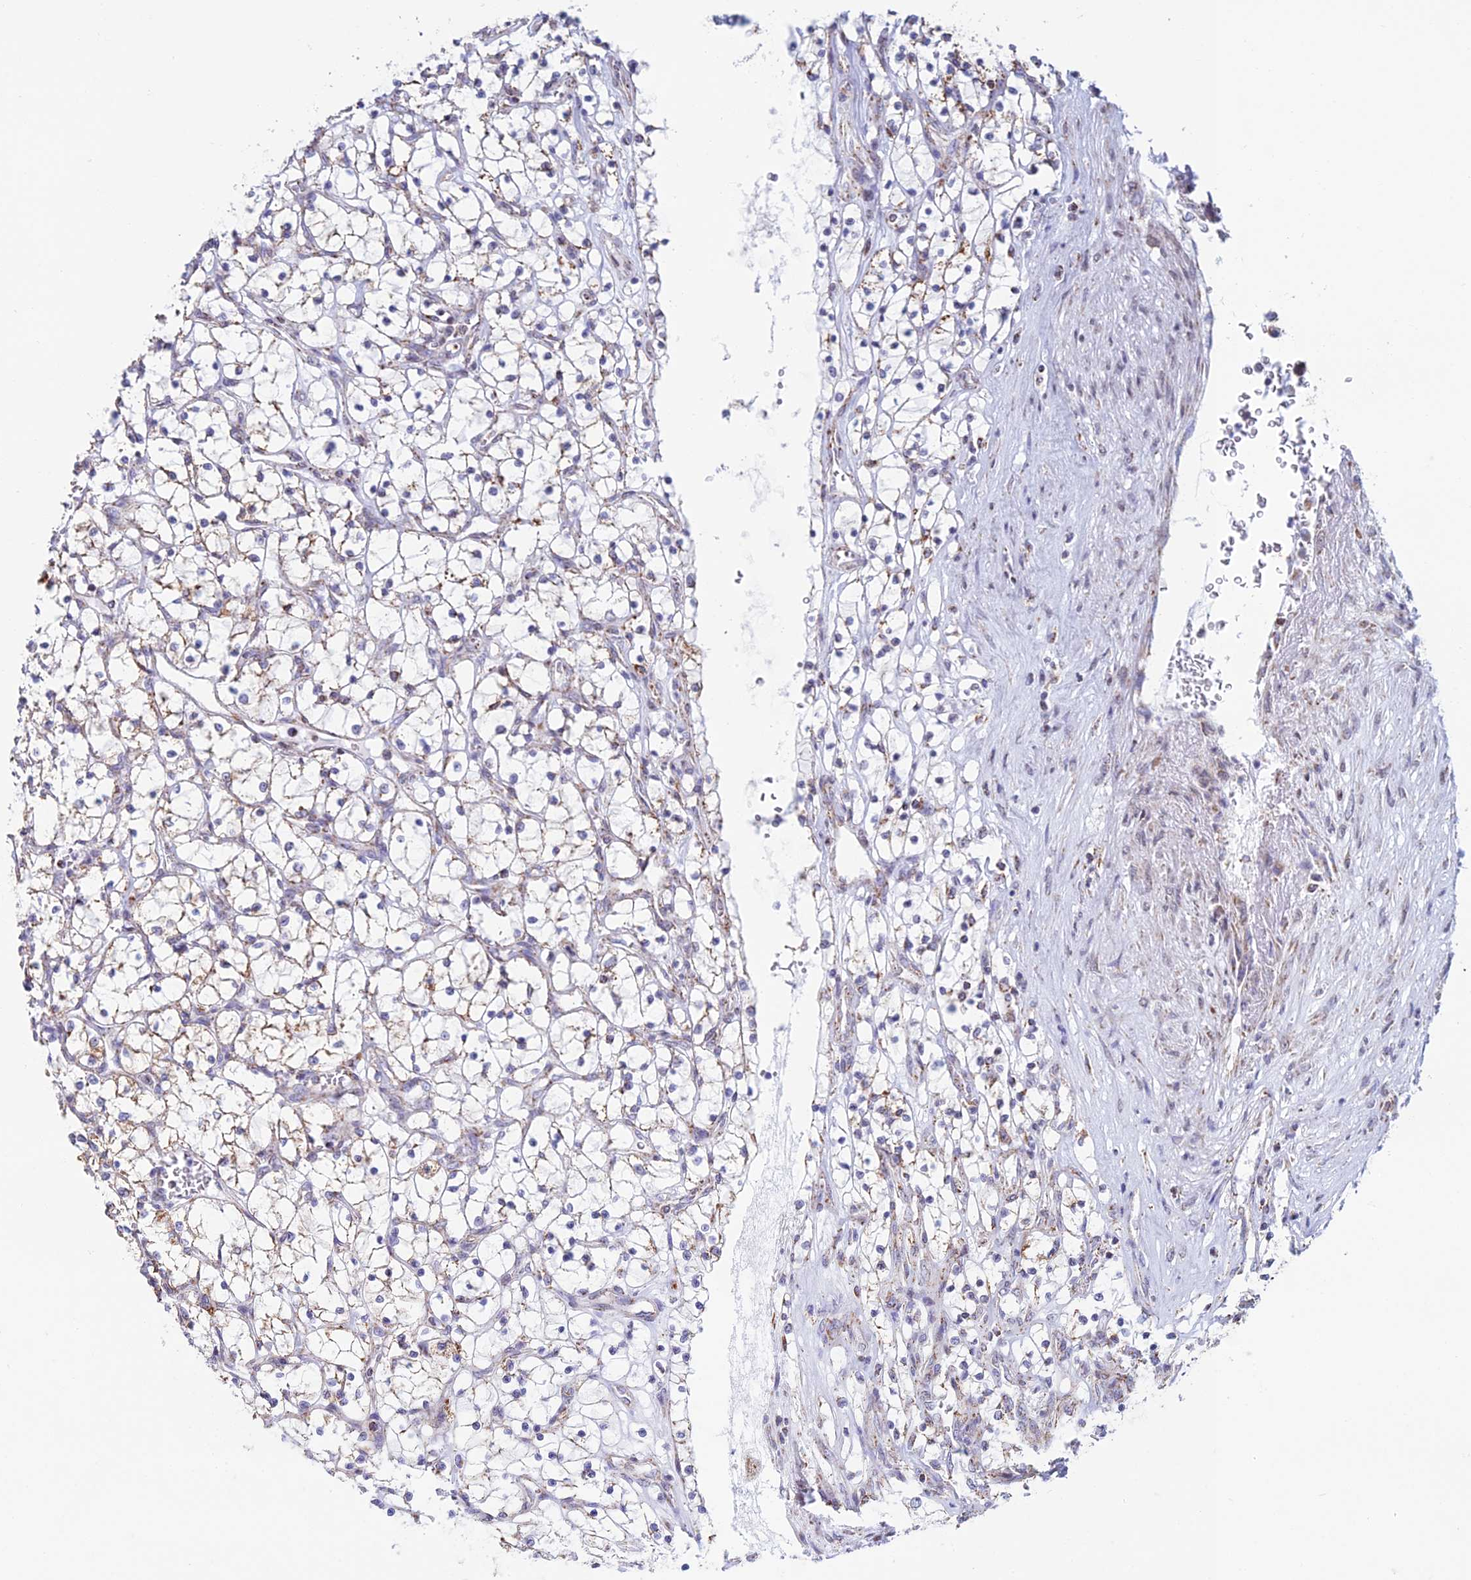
{"staining": {"intensity": "weak", "quantity": "25%-75%", "location": "cytoplasmic/membranous"}, "tissue": "renal cancer", "cell_type": "Tumor cells", "image_type": "cancer", "snomed": [{"axis": "morphology", "description": "Adenocarcinoma, NOS"}, {"axis": "topography", "description": "Kidney"}], "caption": "Adenocarcinoma (renal) stained with DAB immunohistochemistry demonstrates low levels of weak cytoplasmic/membranous expression in about 25%-75% of tumor cells.", "gene": "ZNG1B", "patient": {"sex": "female", "age": 69}}